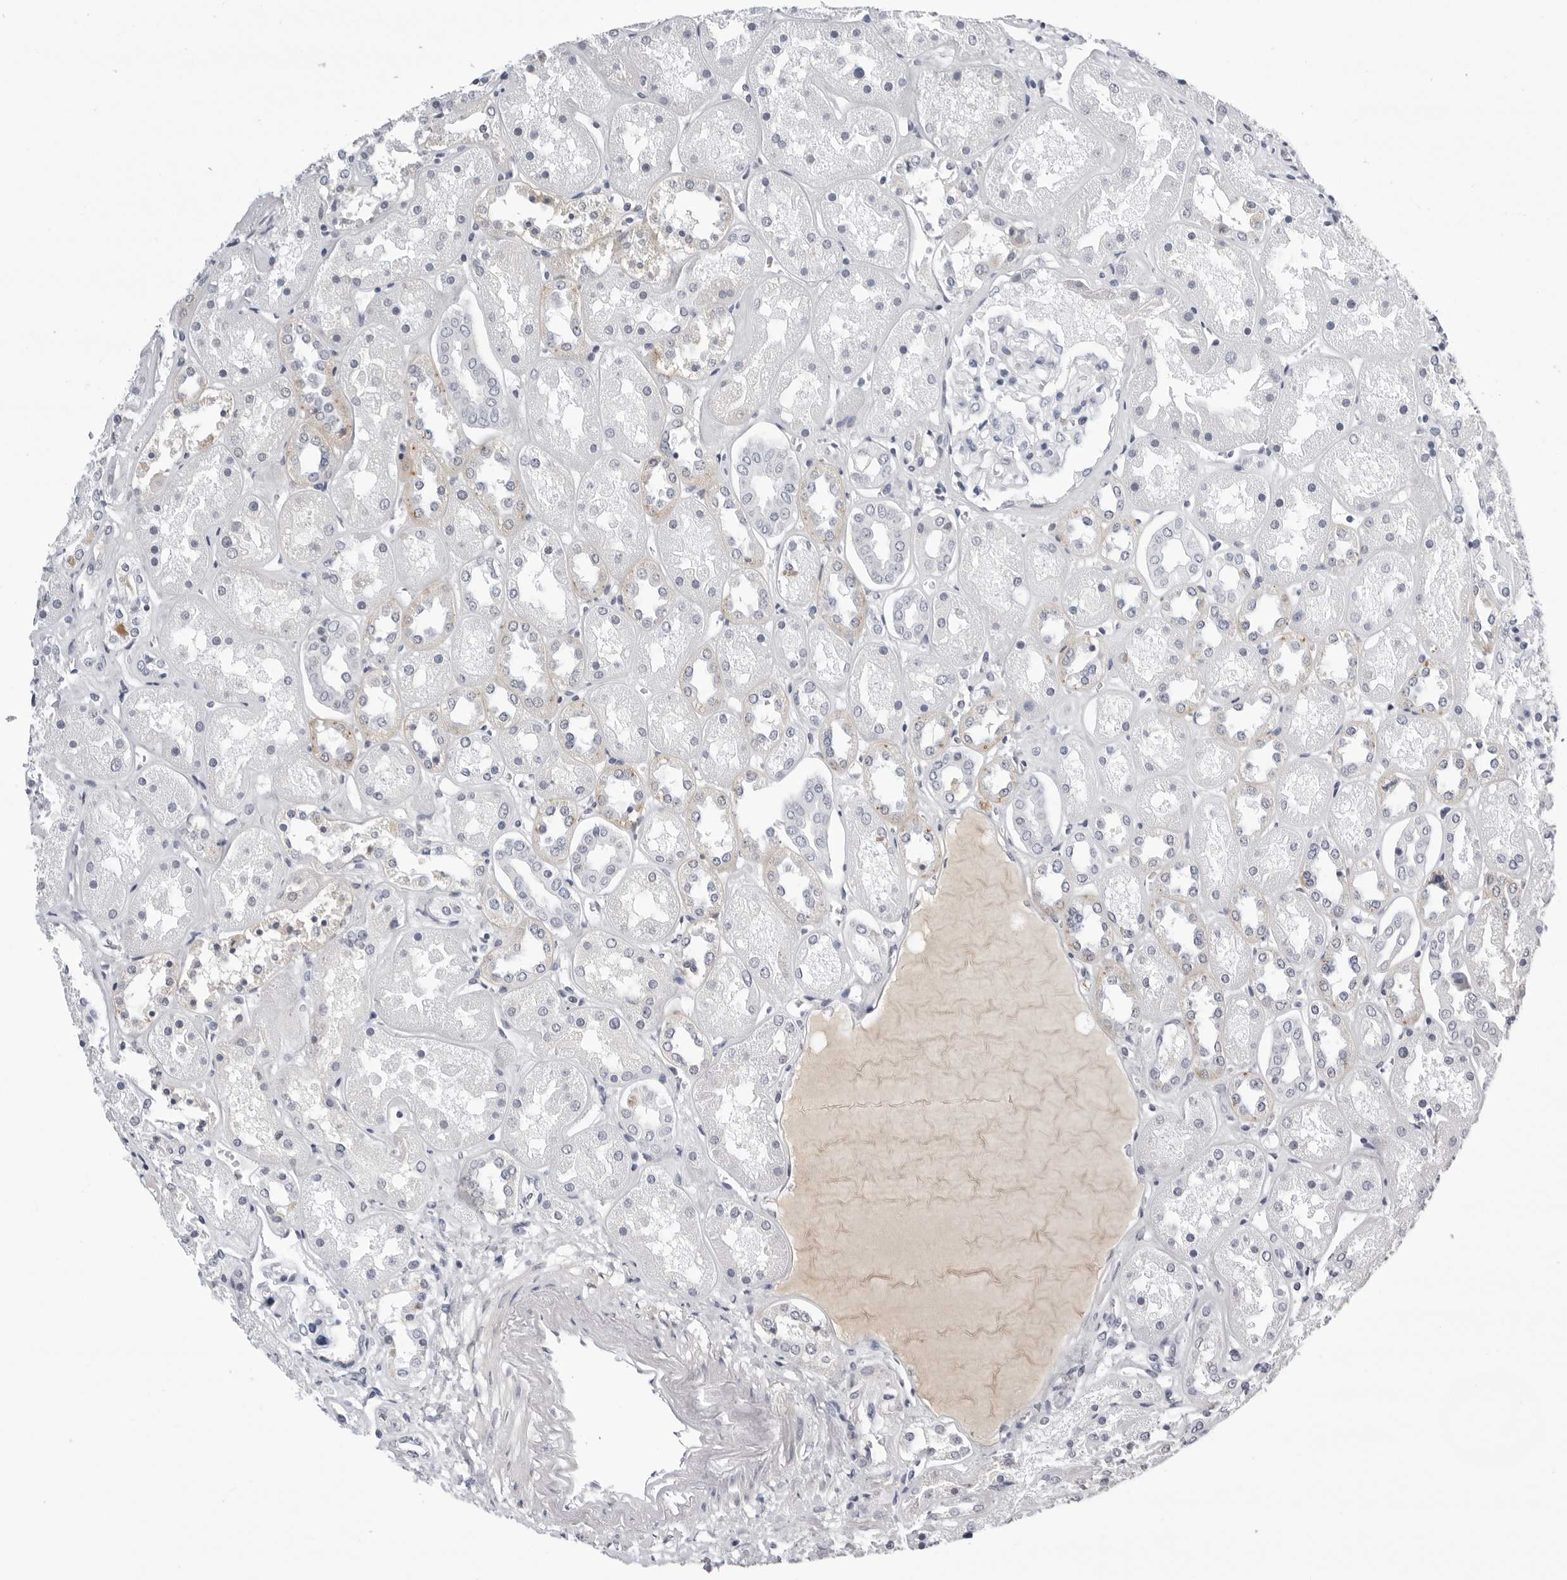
{"staining": {"intensity": "negative", "quantity": "none", "location": "none"}, "tissue": "kidney", "cell_type": "Cells in glomeruli", "image_type": "normal", "snomed": [{"axis": "morphology", "description": "Normal tissue, NOS"}, {"axis": "topography", "description": "Kidney"}], "caption": "Kidney was stained to show a protein in brown. There is no significant staining in cells in glomeruli. Brightfield microscopy of immunohistochemistry (IHC) stained with DAB (3,3'-diaminobenzidine) (brown) and hematoxylin (blue), captured at high magnification.", "gene": "ZNF502", "patient": {"sex": "male", "age": 70}}